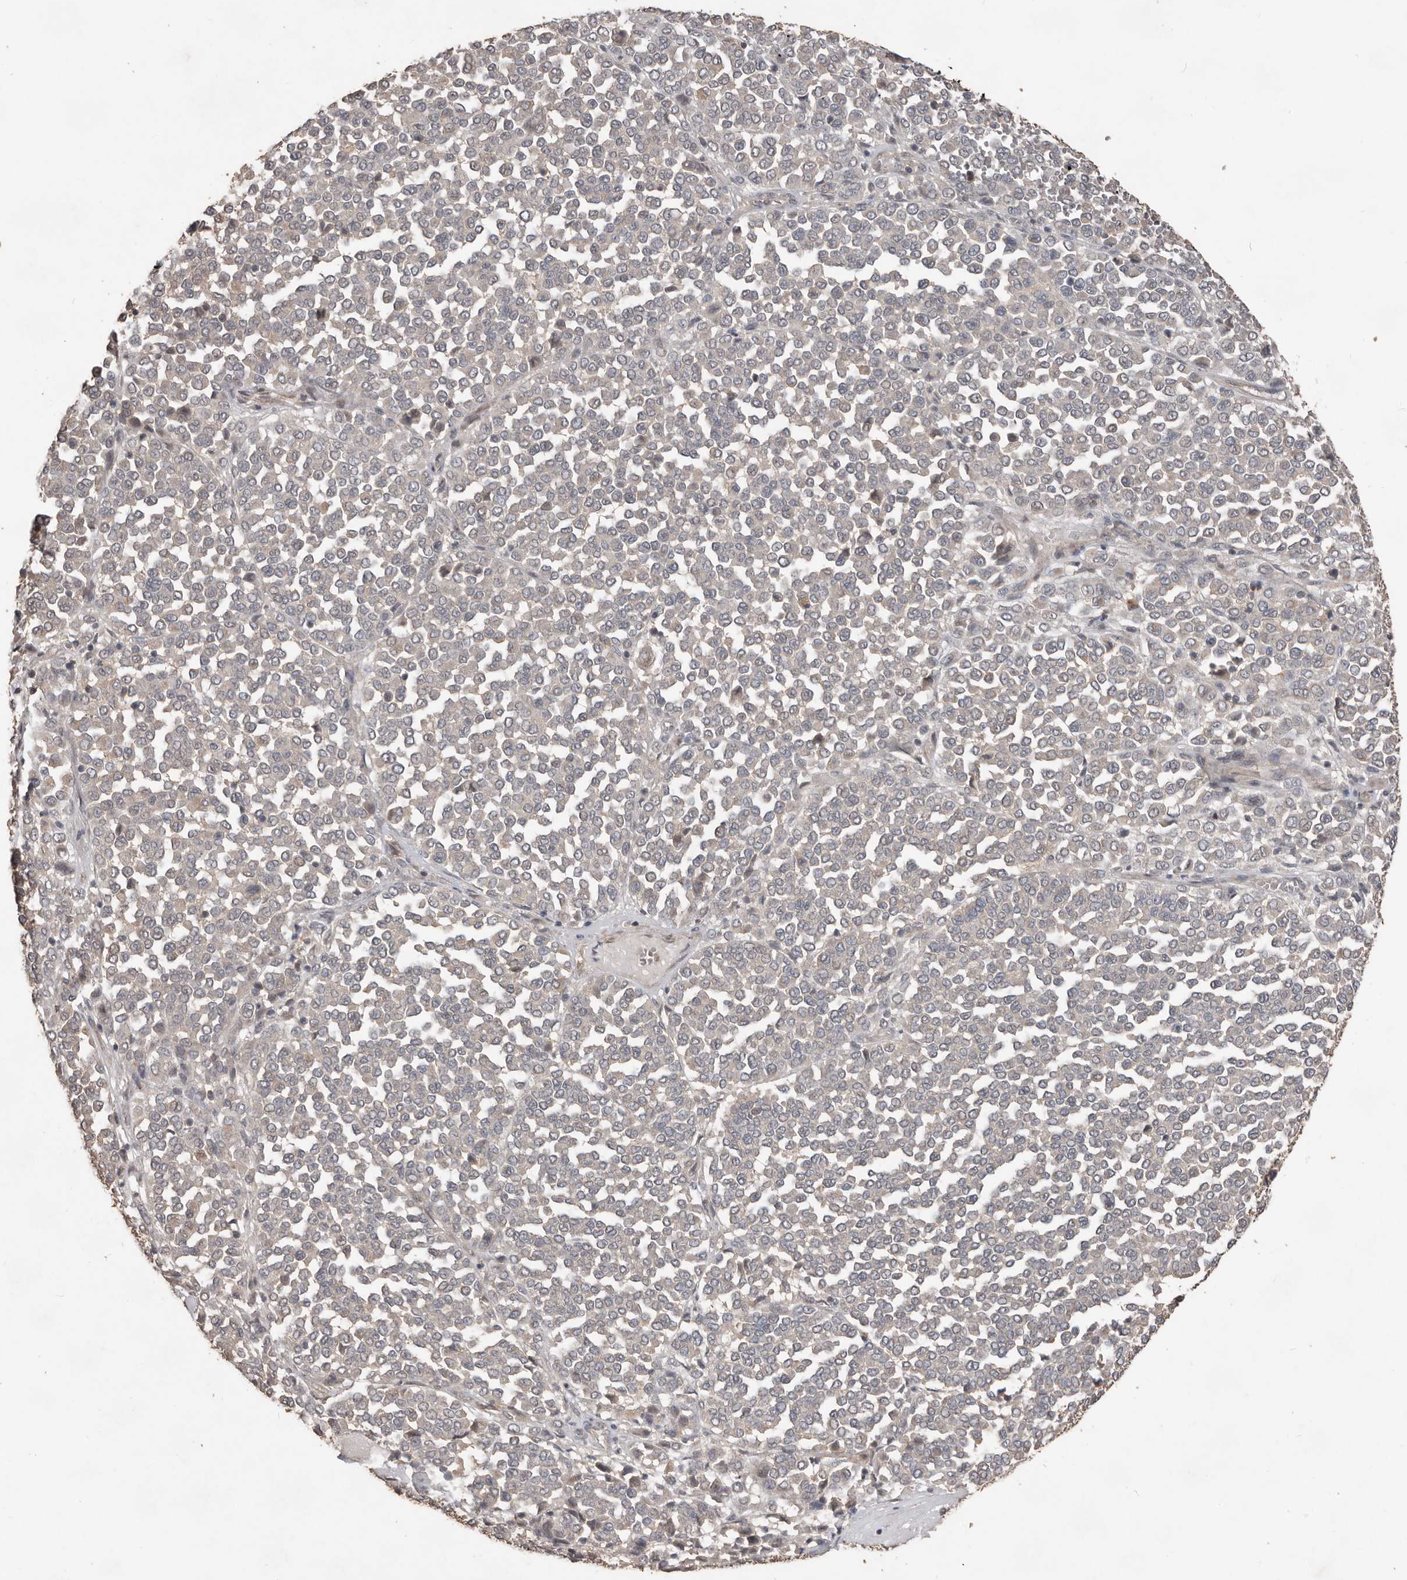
{"staining": {"intensity": "negative", "quantity": "none", "location": "none"}, "tissue": "melanoma", "cell_type": "Tumor cells", "image_type": "cancer", "snomed": [{"axis": "morphology", "description": "Malignant melanoma, Metastatic site"}, {"axis": "topography", "description": "Pancreas"}], "caption": "Immunohistochemical staining of human malignant melanoma (metastatic site) displays no significant positivity in tumor cells.", "gene": "BAMBI", "patient": {"sex": "female", "age": 30}}